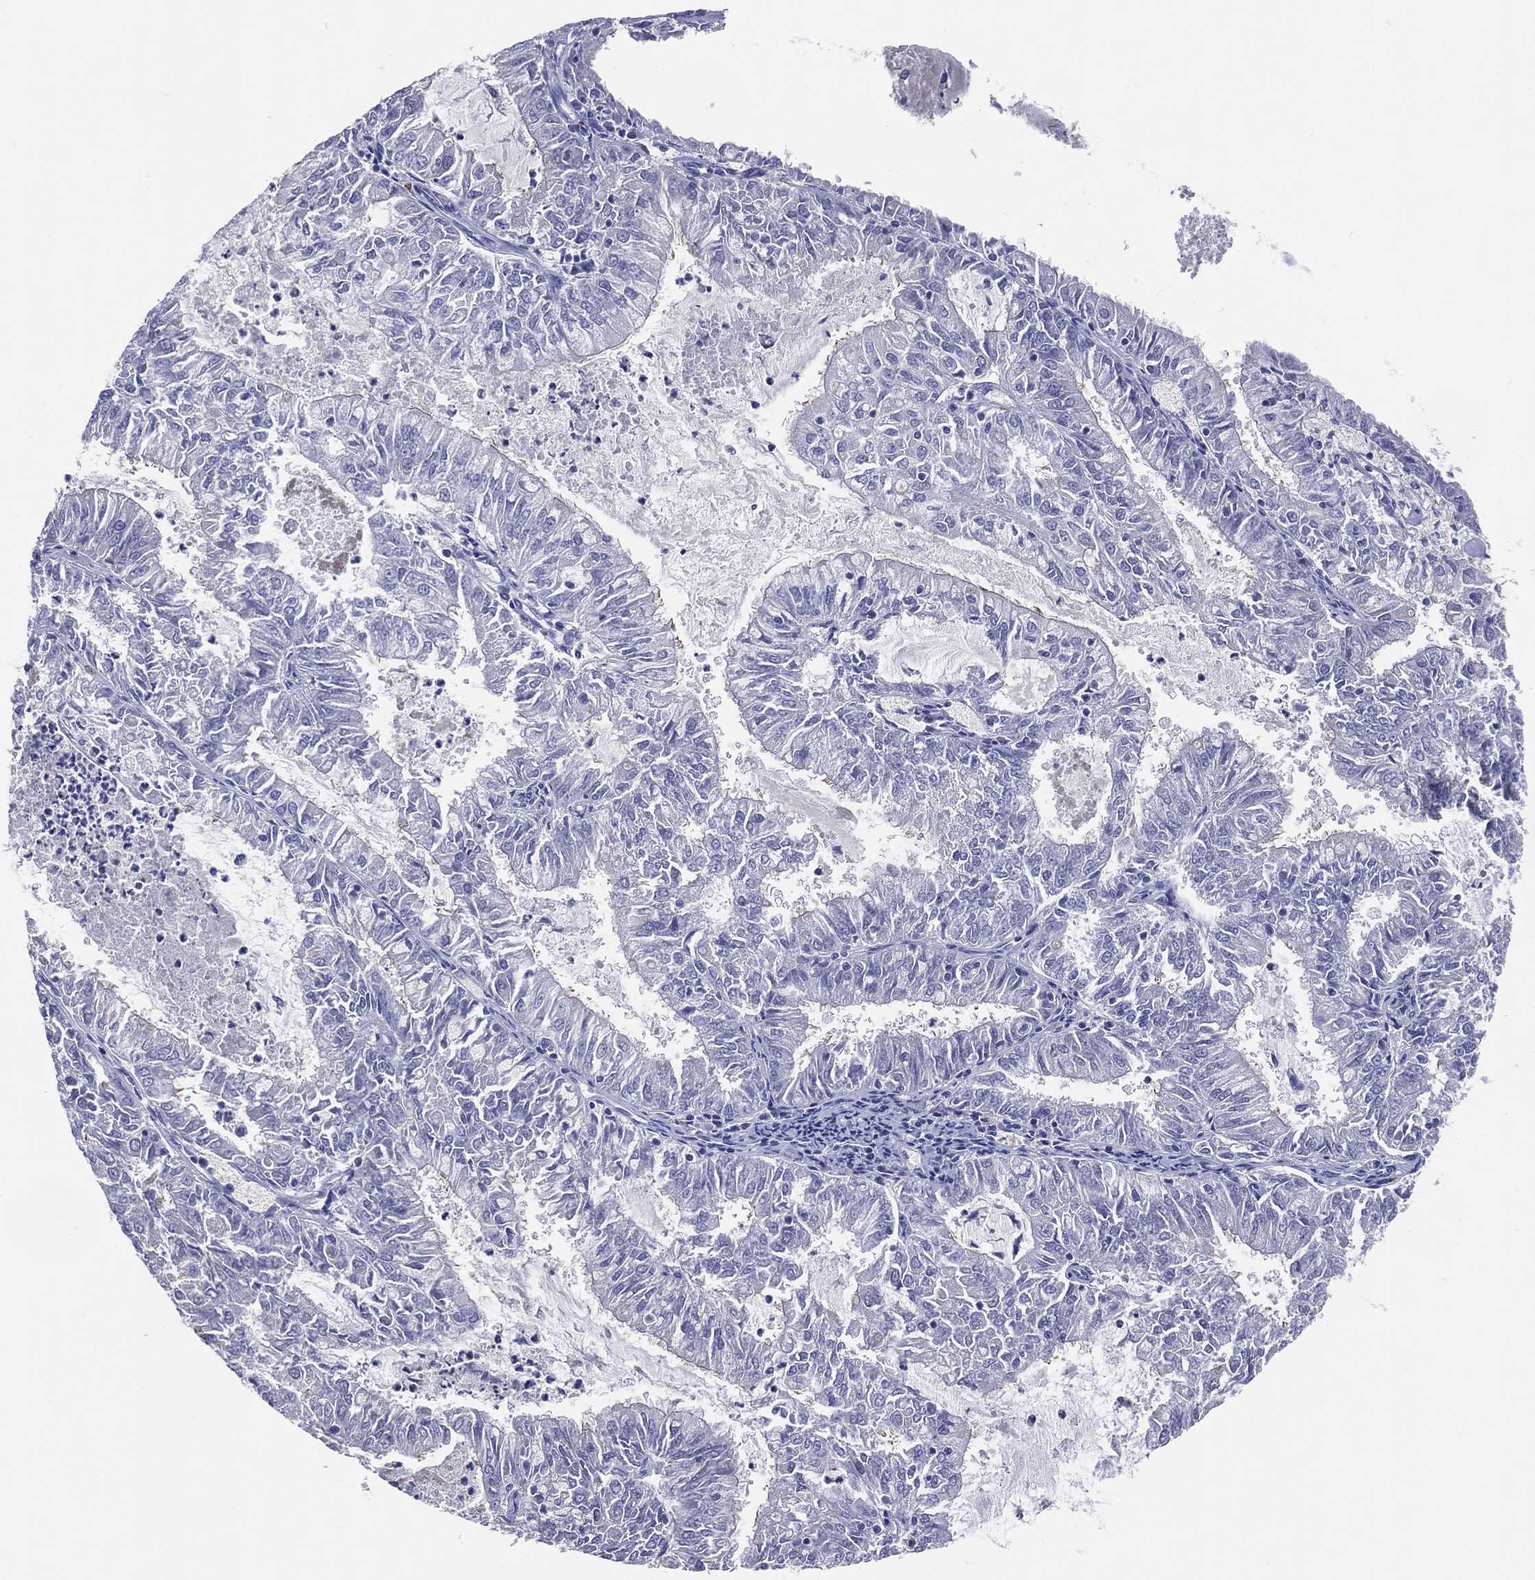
{"staining": {"intensity": "negative", "quantity": "none", "location": "none"}, "tissue": "endometrial cancer", "cell_type": "Tumor cells", "image_type": "cancer", "snomed": [{"axis": "morphology", "description": "Adenocarcinoma, NOS"}, {"axis": "topography", "description": "Endometrium"}], "caption": "Adenocarcinoma (endometrial) stained for a protein using immunohistochemistry exhibits no staining tumor cells.", "gene": "DNAH6", "patient": {"sex": "female", "age": 57}}